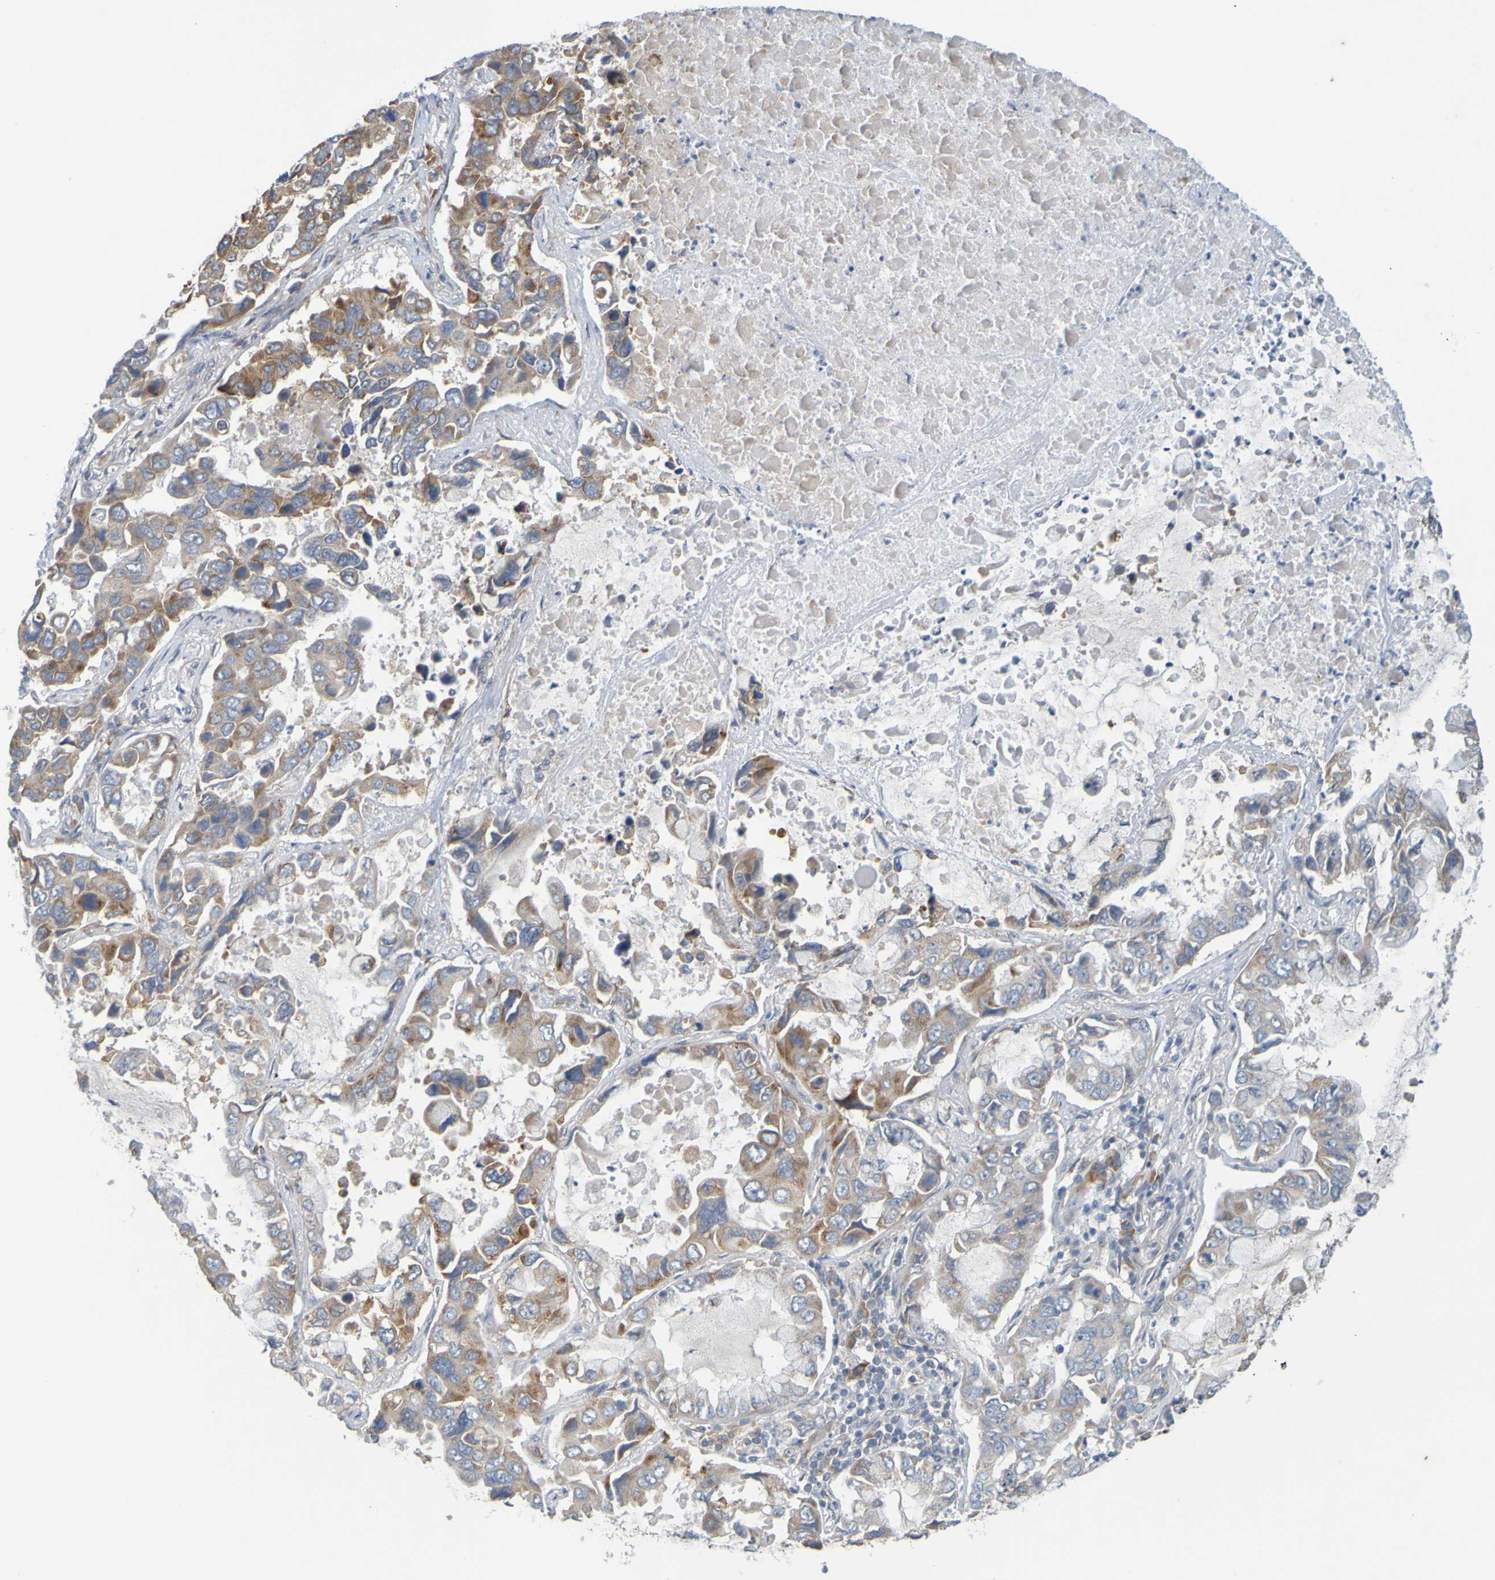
{"staining": {"intensity": "moderate", "quantity": "25%-75%", "location": "cytoplasmic/membranous"}, "tissue": "lung cancer", "cell_type": "Tumor cells", "image_type": "cancer", "snomed": [{"axis": "morphology", "description": "Adenocarcinoma, NOS"}, {"axis": "topography", "description": "Lung"}], "caption": "This micrograph demonstrates IHC staining of lung cancer, with medium moderate cytoplasmic/membranous staining in approximately 25%-75% of tumor cells.", "gene": "MOGS", "patient": {"sex": "male", "age": 64}}